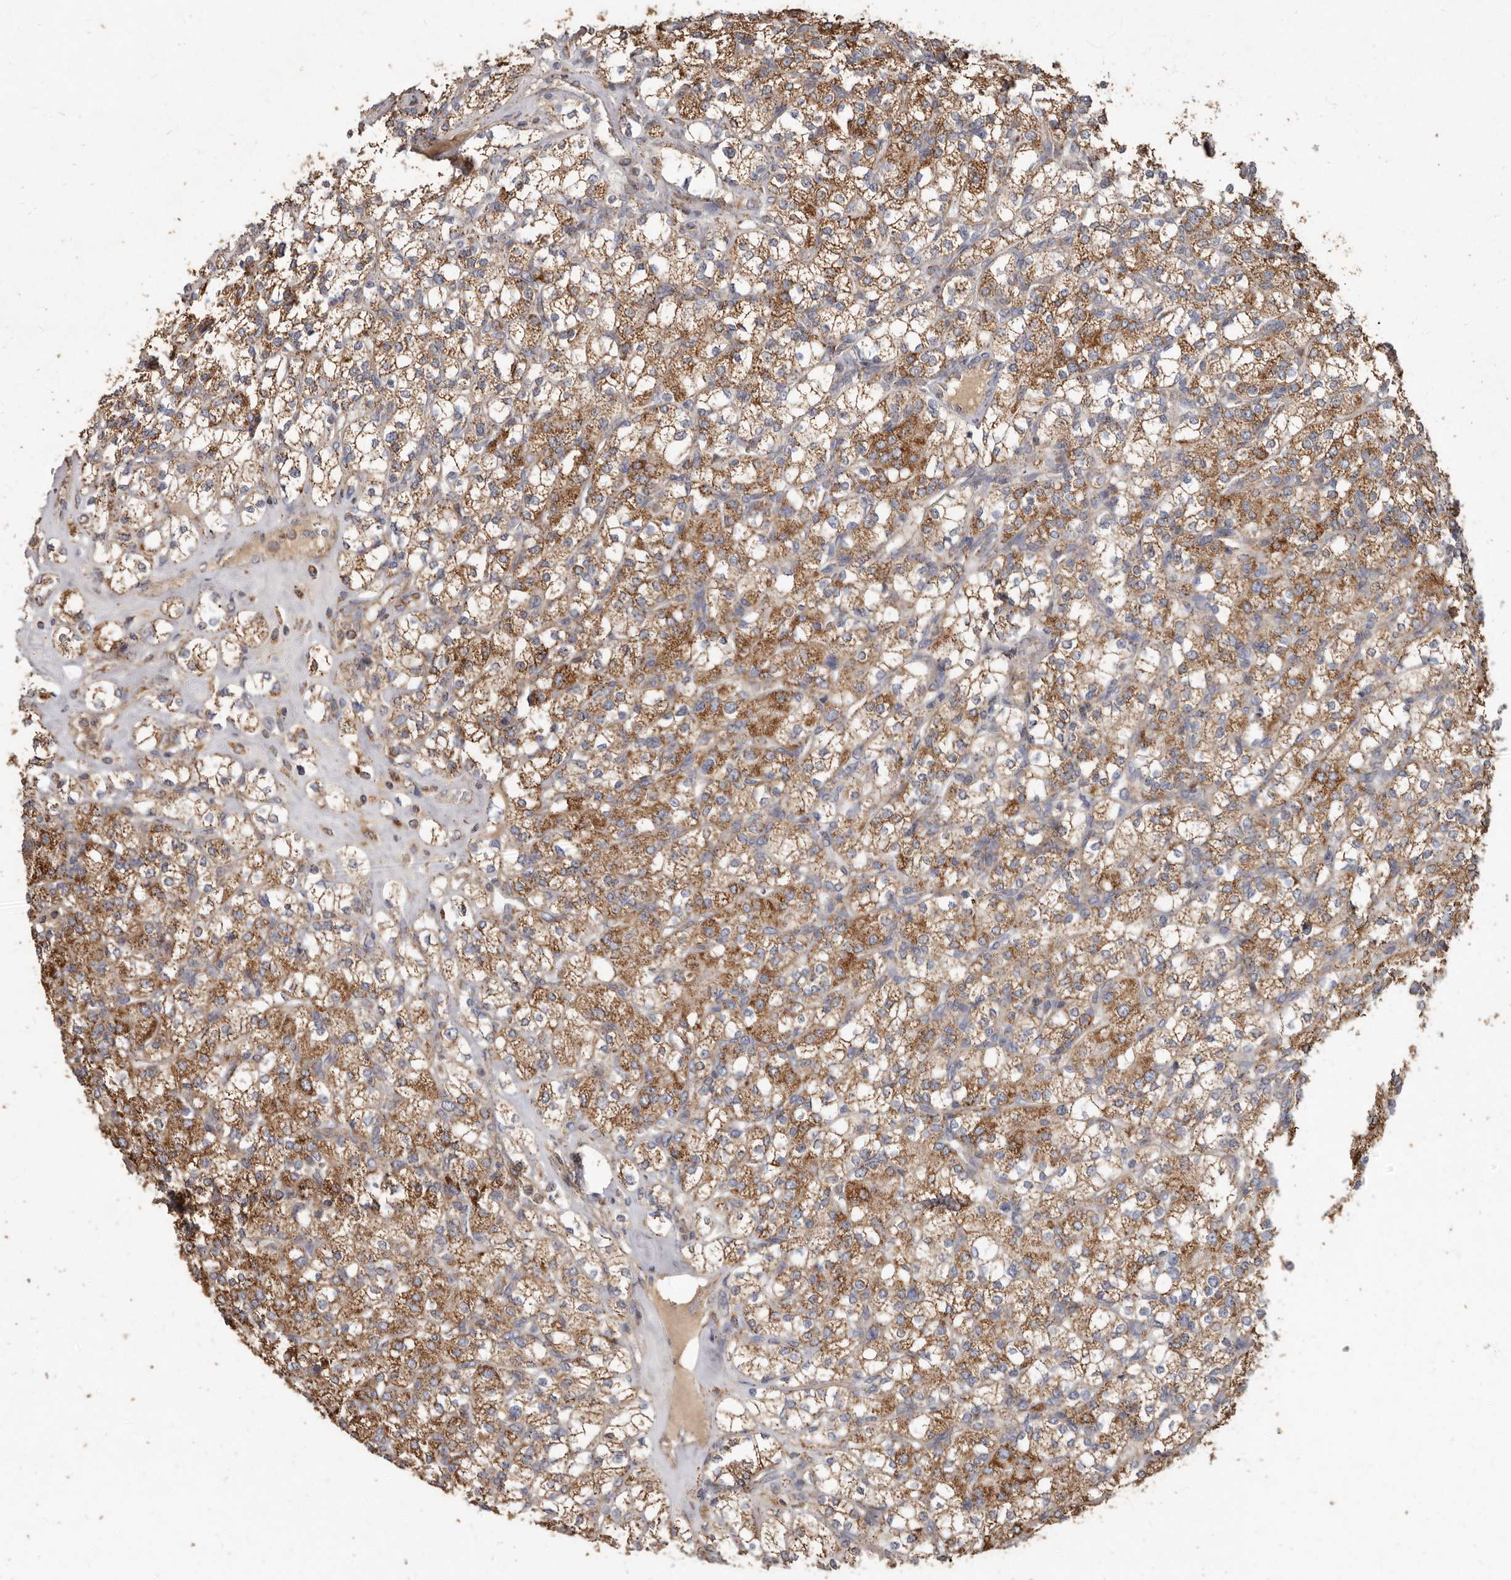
{"staining": {"intensity": "moderate", "quantity": ">75%", "location": "cytoplasmic/membranous"}, "tissue": "renal cancer", "cell_type": "Tumor cells", "image_type": "cancer", "snomed": [{"axis": "morphology", "description": "Adenocarcinoma, NOS"}, {"axis": "topography", "description": "Kidney"}], "caption": "Moderate cytoplasmic/membranous protein positivity is identified in approximately >75% of tumor cells in renal cancer. Using DAB (brown) and hematoxylin (blue) stains, captured at high magnification using brightfield microscopy.", "gene": "KIF26B", "patient": {"sex": "male", "age": 77}}